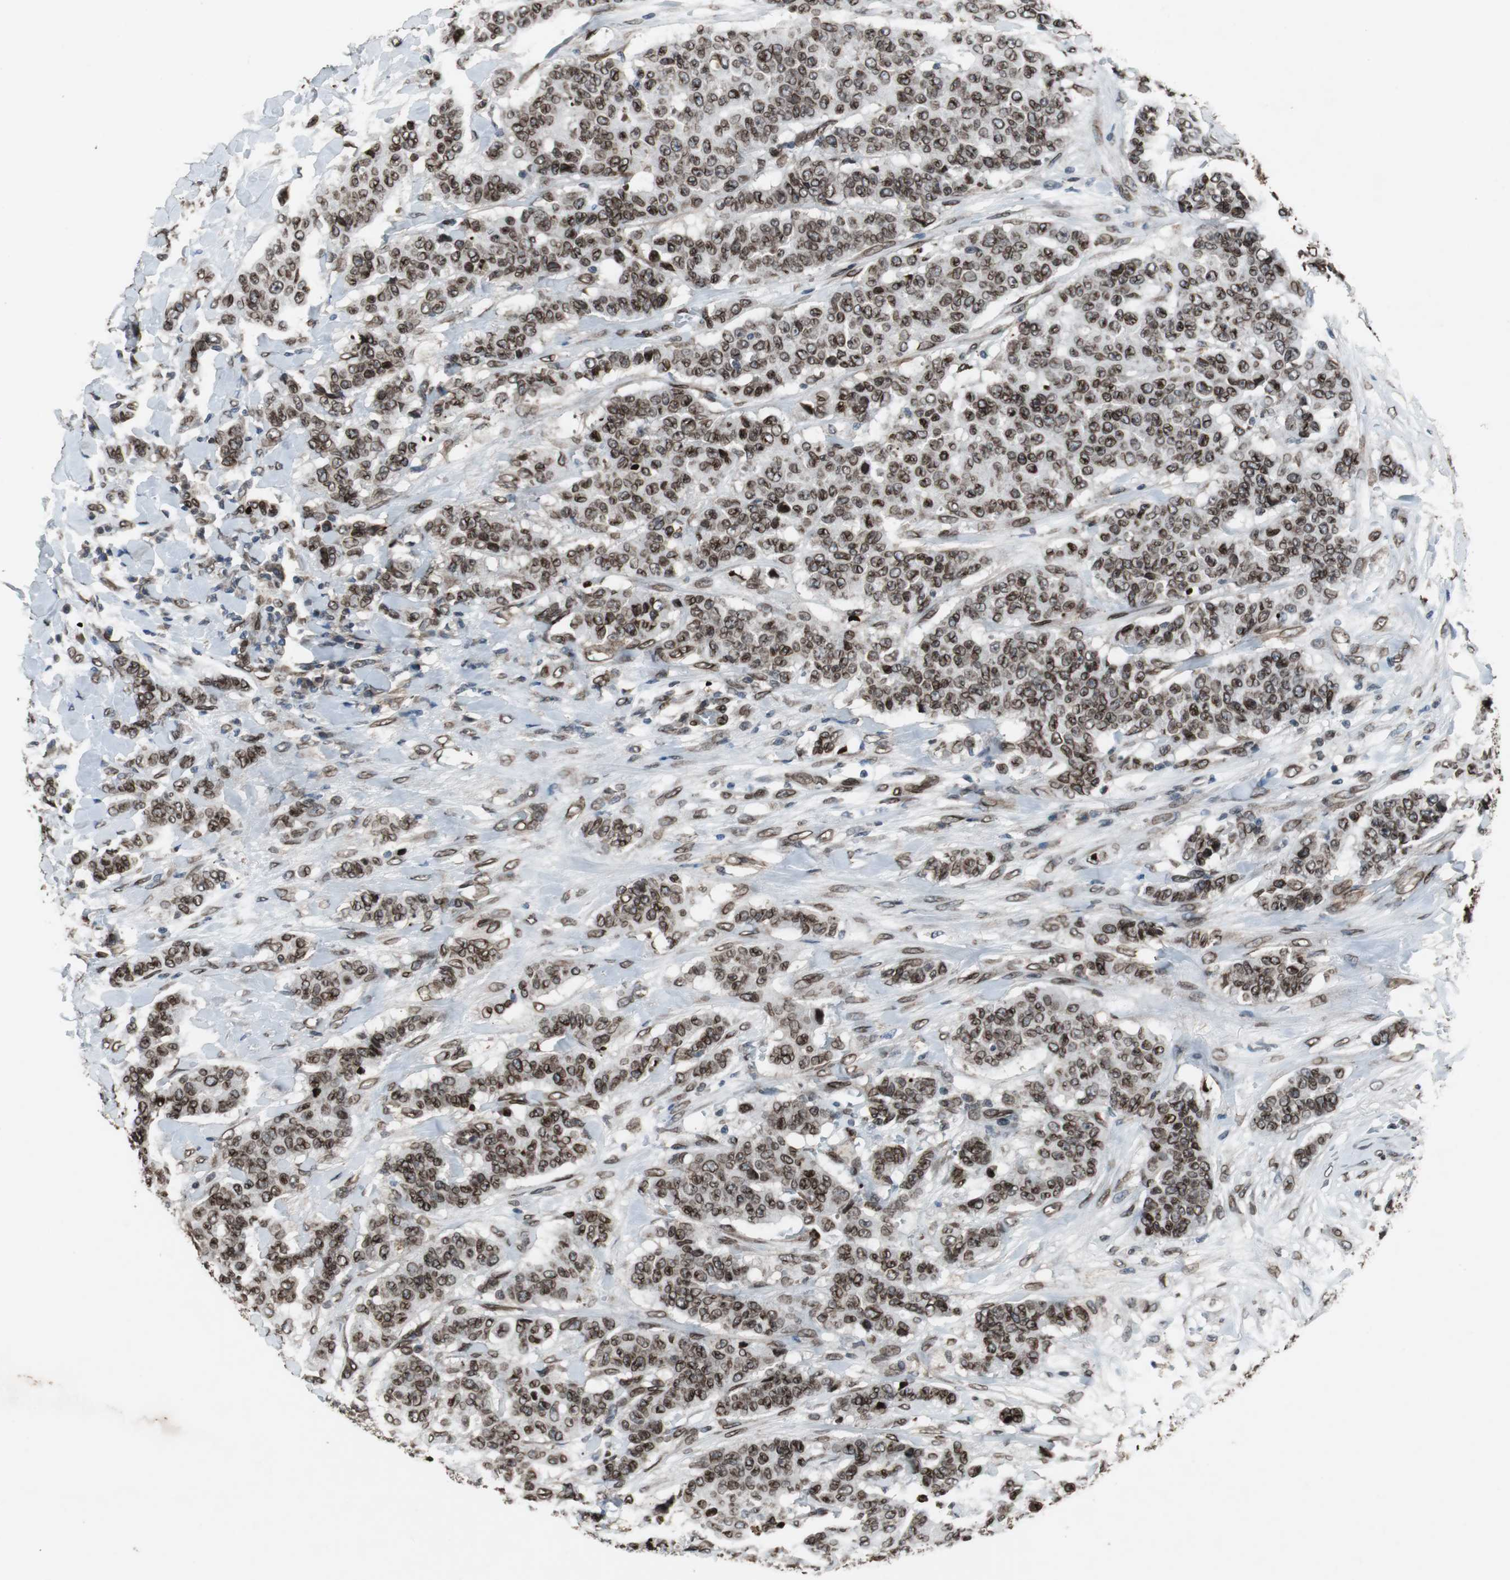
{"staining": {"intensity": "strong", "quantity": ">75%", "location": "cytoplasmic/membranous,nuclear"}, "tissue": "breast cancer", "cell_type": "Tumor cells", "image_type": "cancer", "snomed": [{"axis": "morphology", "description": "Duct carcinoma"}, {"axis": "topography", "description": "Breast"}], "caption": "A high-resolution image shows immunohistochemistry (IHC) staining of breast cancer (infiltrating ductal carcinoma), which shows strong cytoplasmic/membranous and nuclear positivity in about >75% of tumor cells.", "gene": "LMNA", "patient": {"sex": "female", "age": 40}}